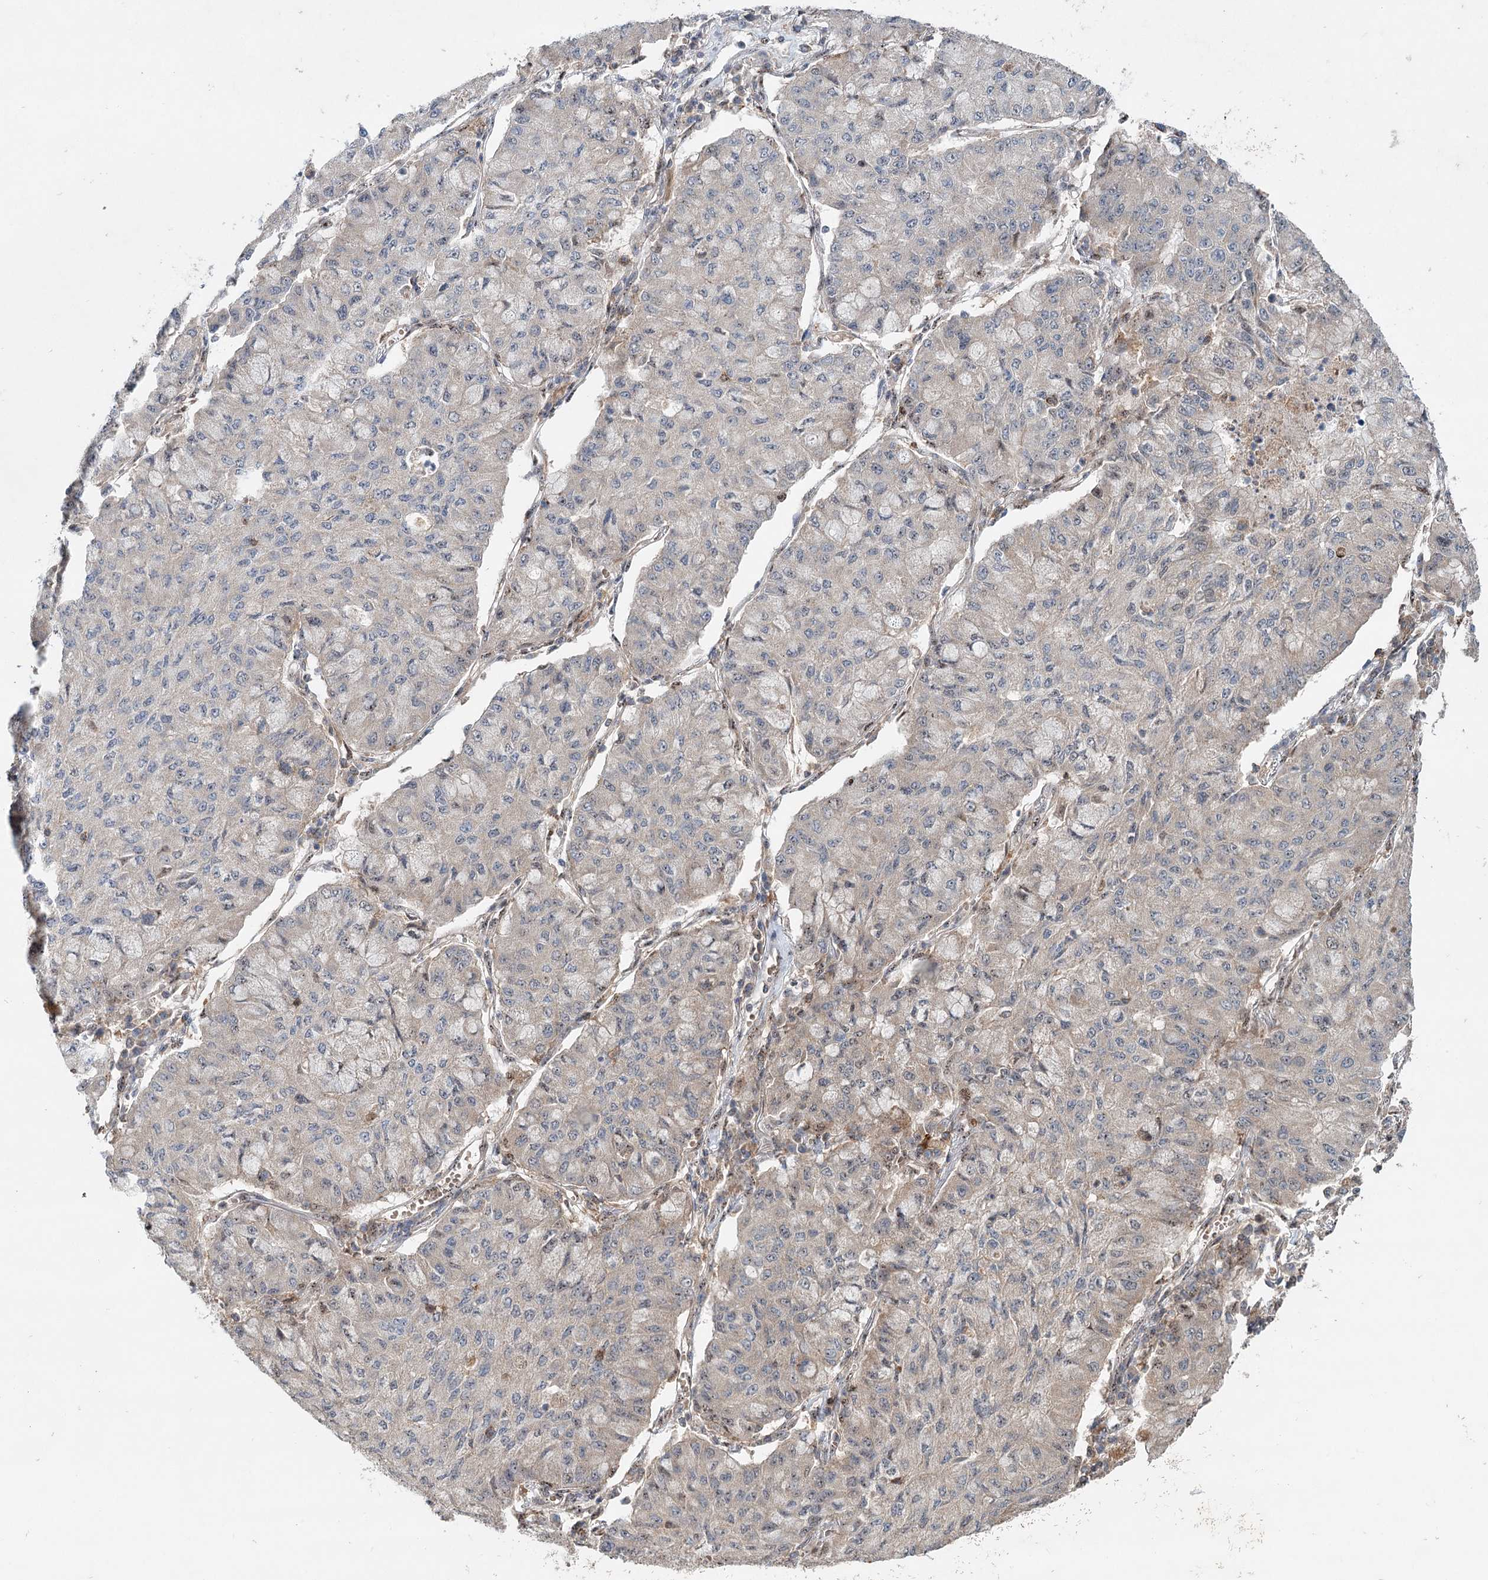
{"staining": {"intensity": "negative", "quantity": "none", "location": "none"}, "tissue": "lung cancer", "cell_type": "Tumor cells", "image_type": "cancer", "snomed": [{"axis": "morphology", "description": "Squamous cell carcinoma, NOS"}, {"axis": "topography", "description": "Lung"}], "caption": "The immunohistochemistry (IHC) photomicrograph has no significant expression in tumor cells of squamous cell carcinoma (lung) tissue.", "gene": "C12orf4", "patient": {"sex": "male", "age": 74}}